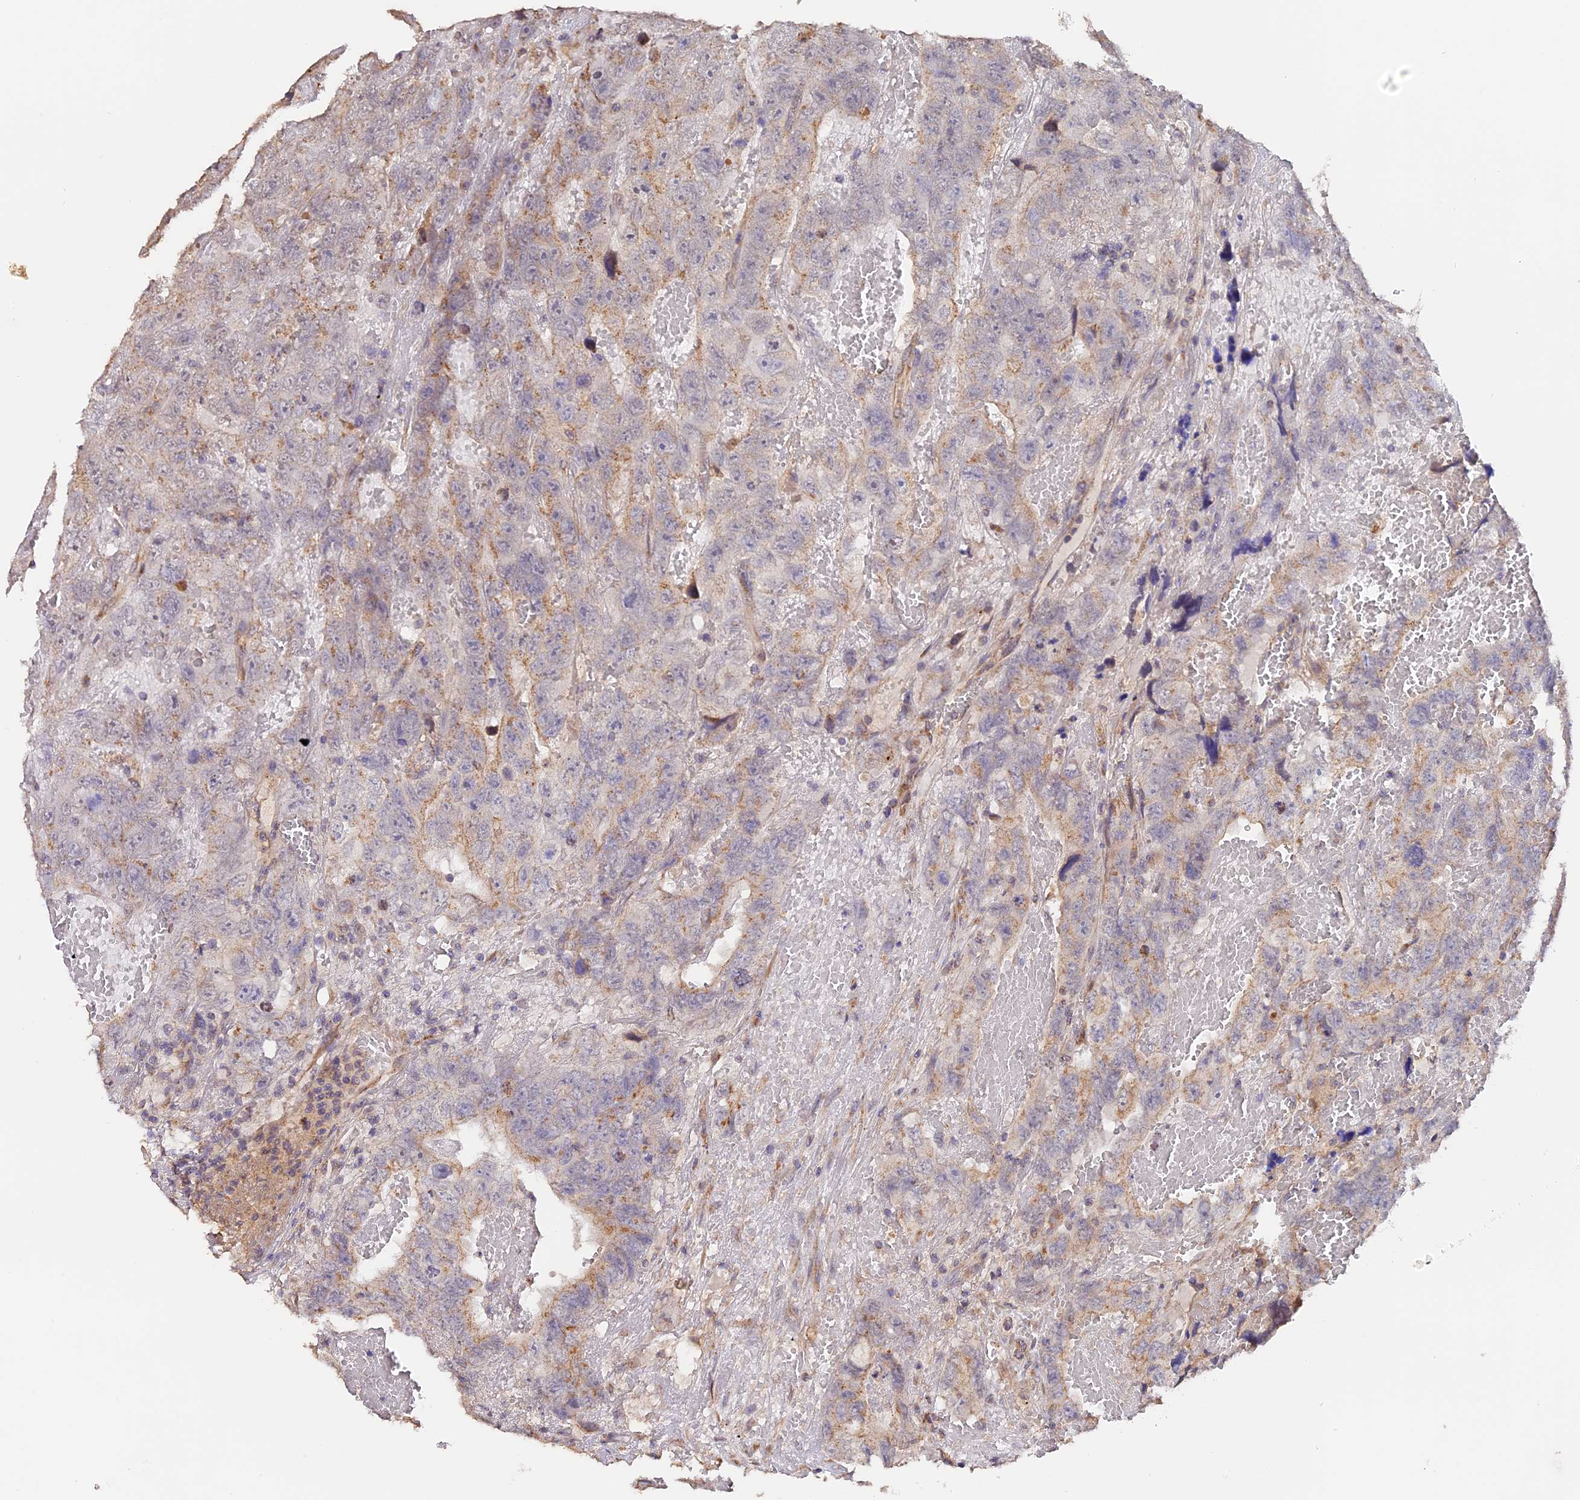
{"staining": {"intensity": "weak", "quantity": "25%-75%", "location": "cytoplasmic/membranous"}, "tissue": "testis cancer", "cell_type": "Tumor cells", "image_type": "cancer", "snomed": [{"axis": "morphology", "description": "Carcinoma, Embryonal, NOS"}, {"axis": "topography", "description": "Testis"}], "caption": "A high-resolution micrograph shows immunohistochemistry staining of embryonal carcinoma (testis), which shows weak cytoplasmic/membranous positivity in about 25%-75% of tumor cells. (IHC, brightfield microscopy, high magnification).", "gene": "TANGO6", "patient": {"sex": "male", "age": 45}}